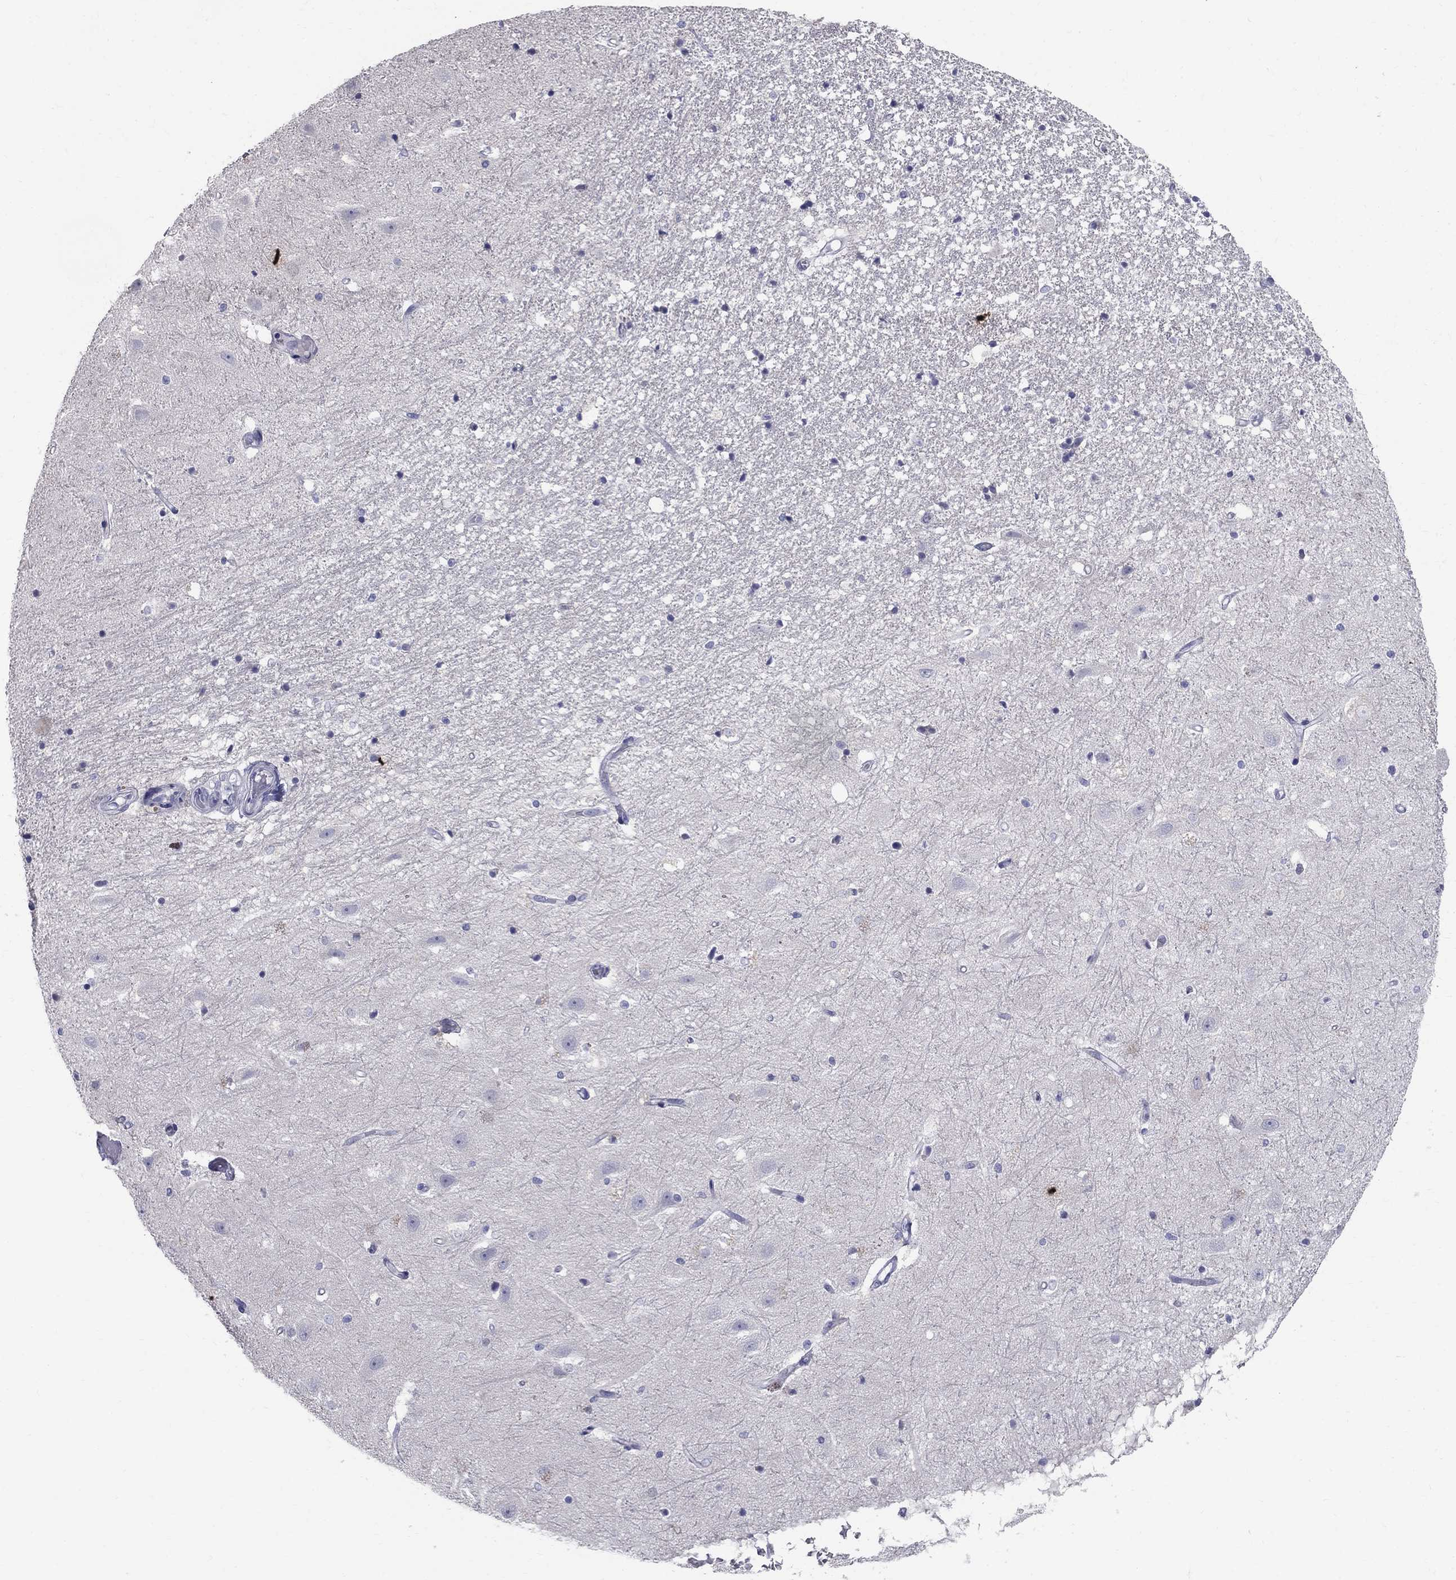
{"staining": {"intensity": "negative", "quantity": "none", "location": "none"}, "tissue": "hippocampus", "cell_type": "Glial cells", "image_type": "normal", "snomed": [{"axis": "morphology", "description": "Normal tissue, NOS"}, {"axis": "topography", "description": "Hippocampus"}], "caption": "Human hippocampus stained for a protein using immunohistochemistry demonstrates no positivity in glial cells.", "gene": "TP53TG5", "patient": {"sex": "male", "age": 49}}